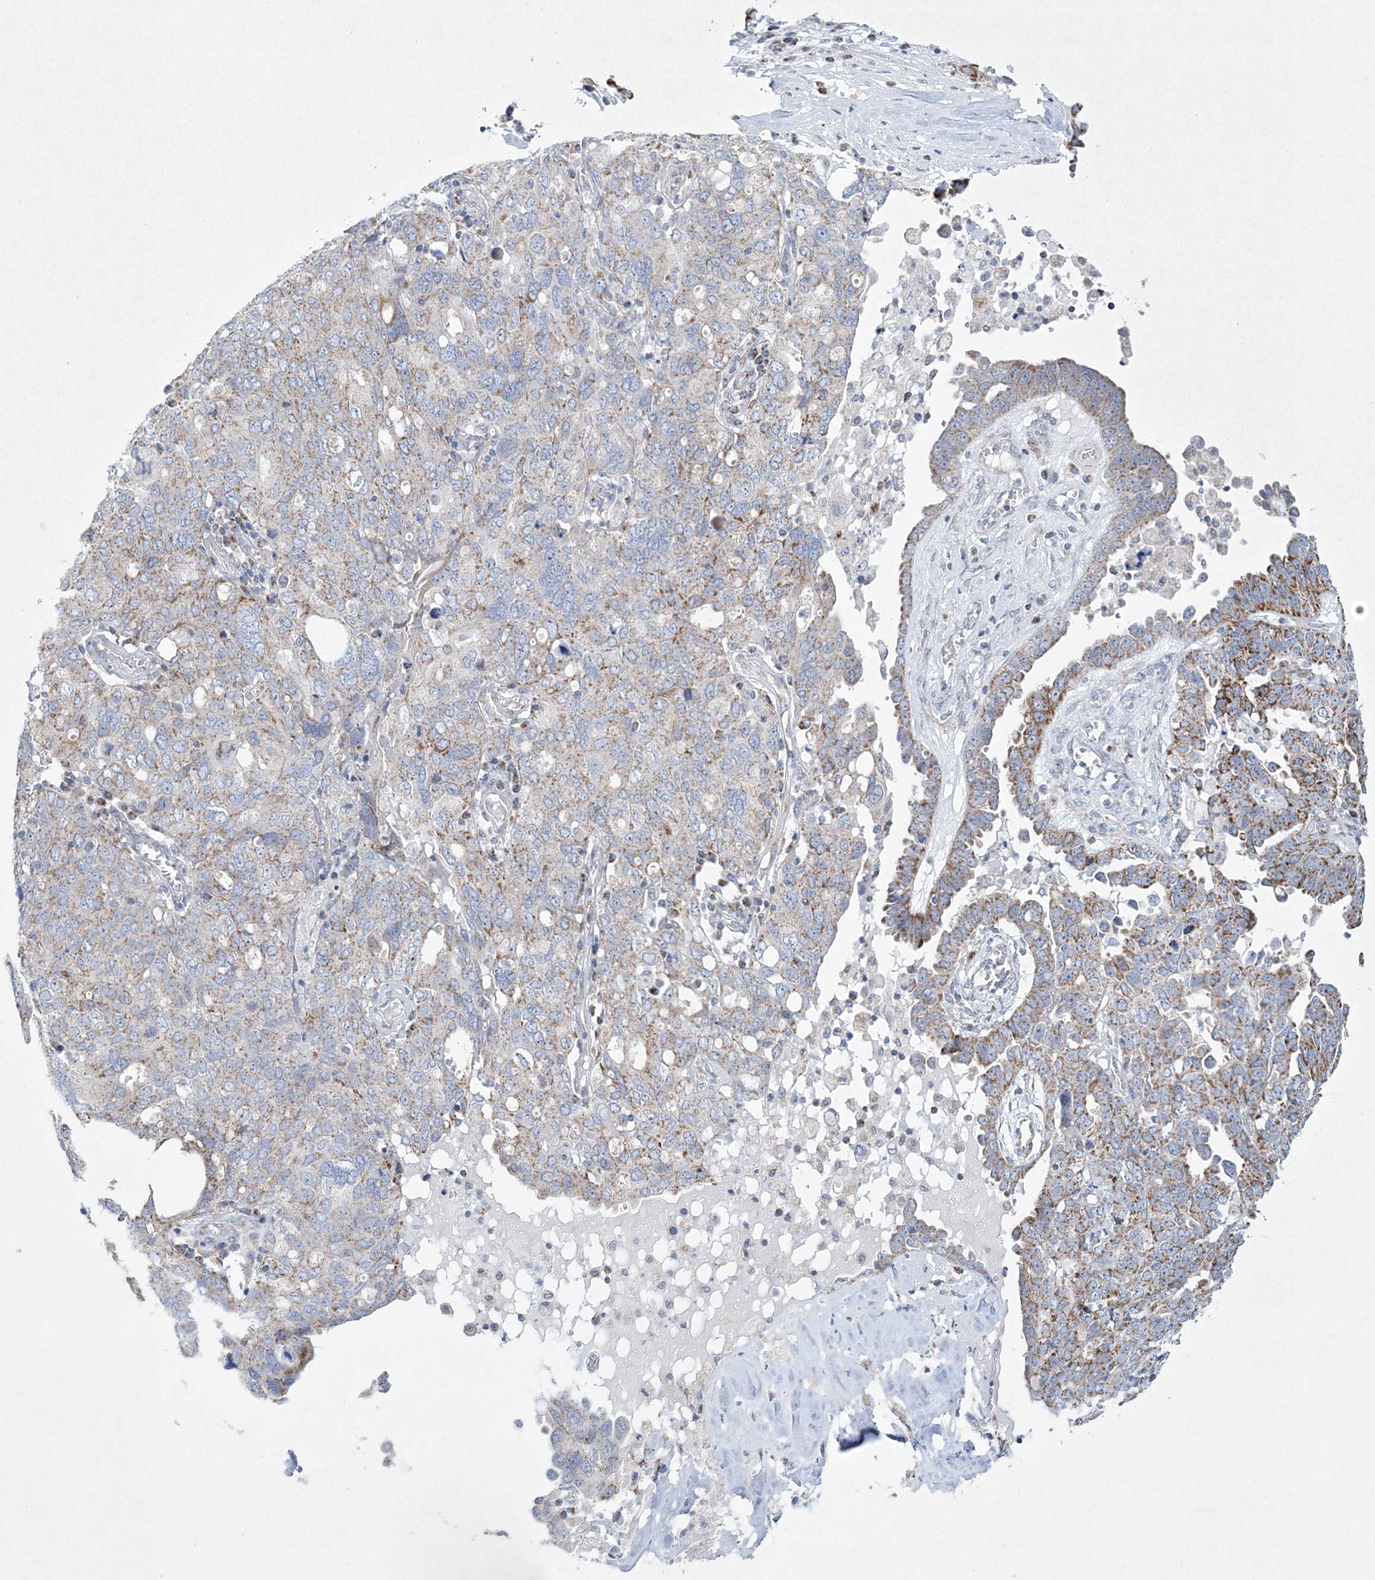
{"staining": {"intensity": "moderate", "quantity": ">75%", "location": "cytoplasmic/membranous"}, "tissue": "ovarian cancer", "cell_type": "Tumor cells", "image_type": "cancer", "snomed": [{"axis": "morphology", "description": "Carcinoma, endometroid"}, {"axis": "topography", "description": "Ovary"}], "caption": "Protein analysis of ovarian cancer tissue shows moderate cytoplasmic/membranous positivity in about >75% of tumor cells.", "gene": "CES4A", "patient": {"sex": "female", "age": 62}}